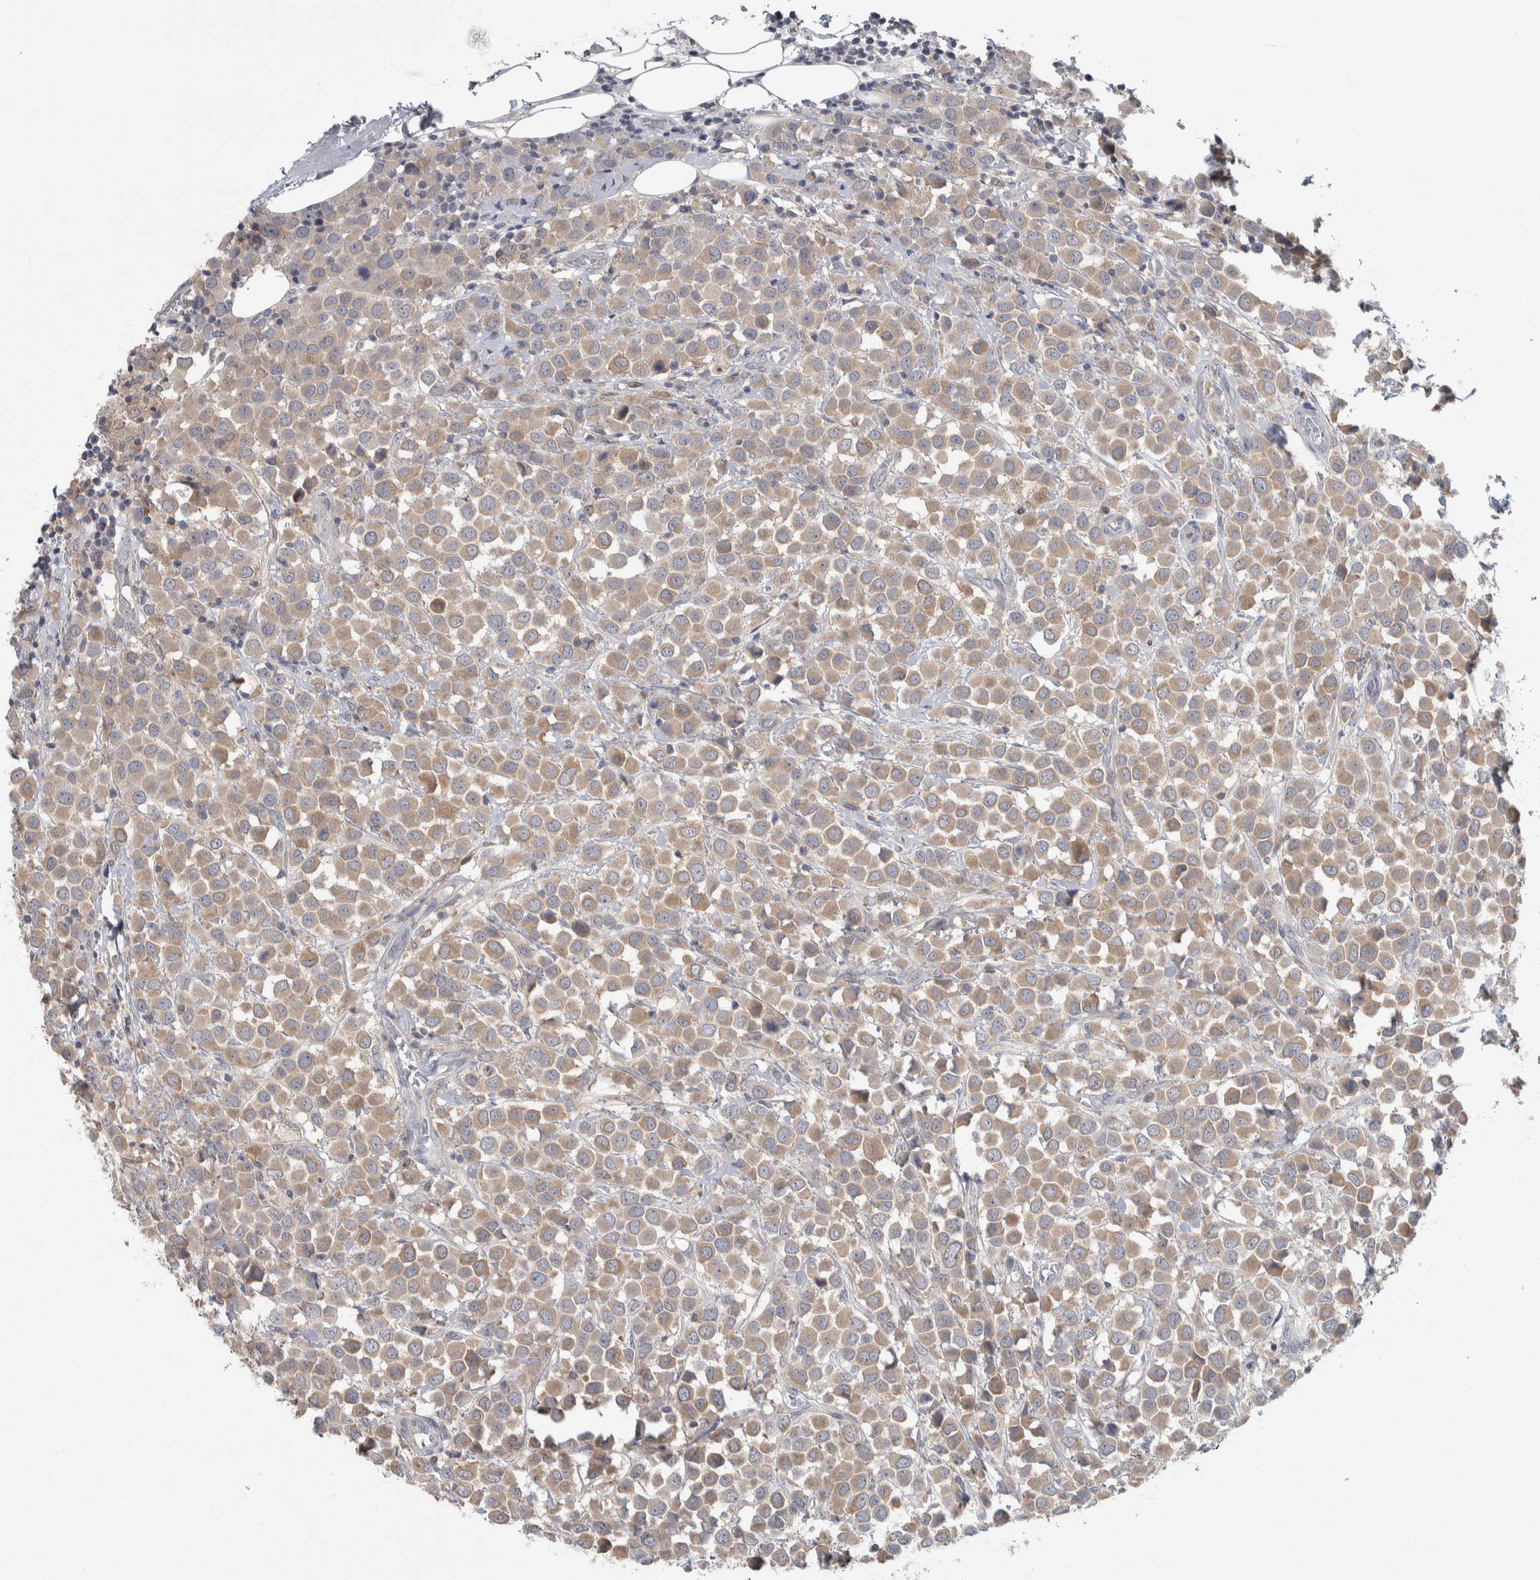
{"staining": {"intensity": "moderate", "quantity": ">75%", "location": "cytoplasmic/membranous"}, "tissue": "breast cancer", "cell_type": "Tumor cells", "image_type": "cancer", "snomed": [{"axis": "morphology", "description": "Duct carcinoma"}, {"axis": "topography", "description": "Breast"}], "caption": "A photomicrograph of breast cancer (intraductal carcinoma) stained for a protein demonstrates moderate cytoplasmic/membranous brown staining in tumor cells.", "gene": "HTATIP2", "patient": {"sex": "female", "age": 61}}